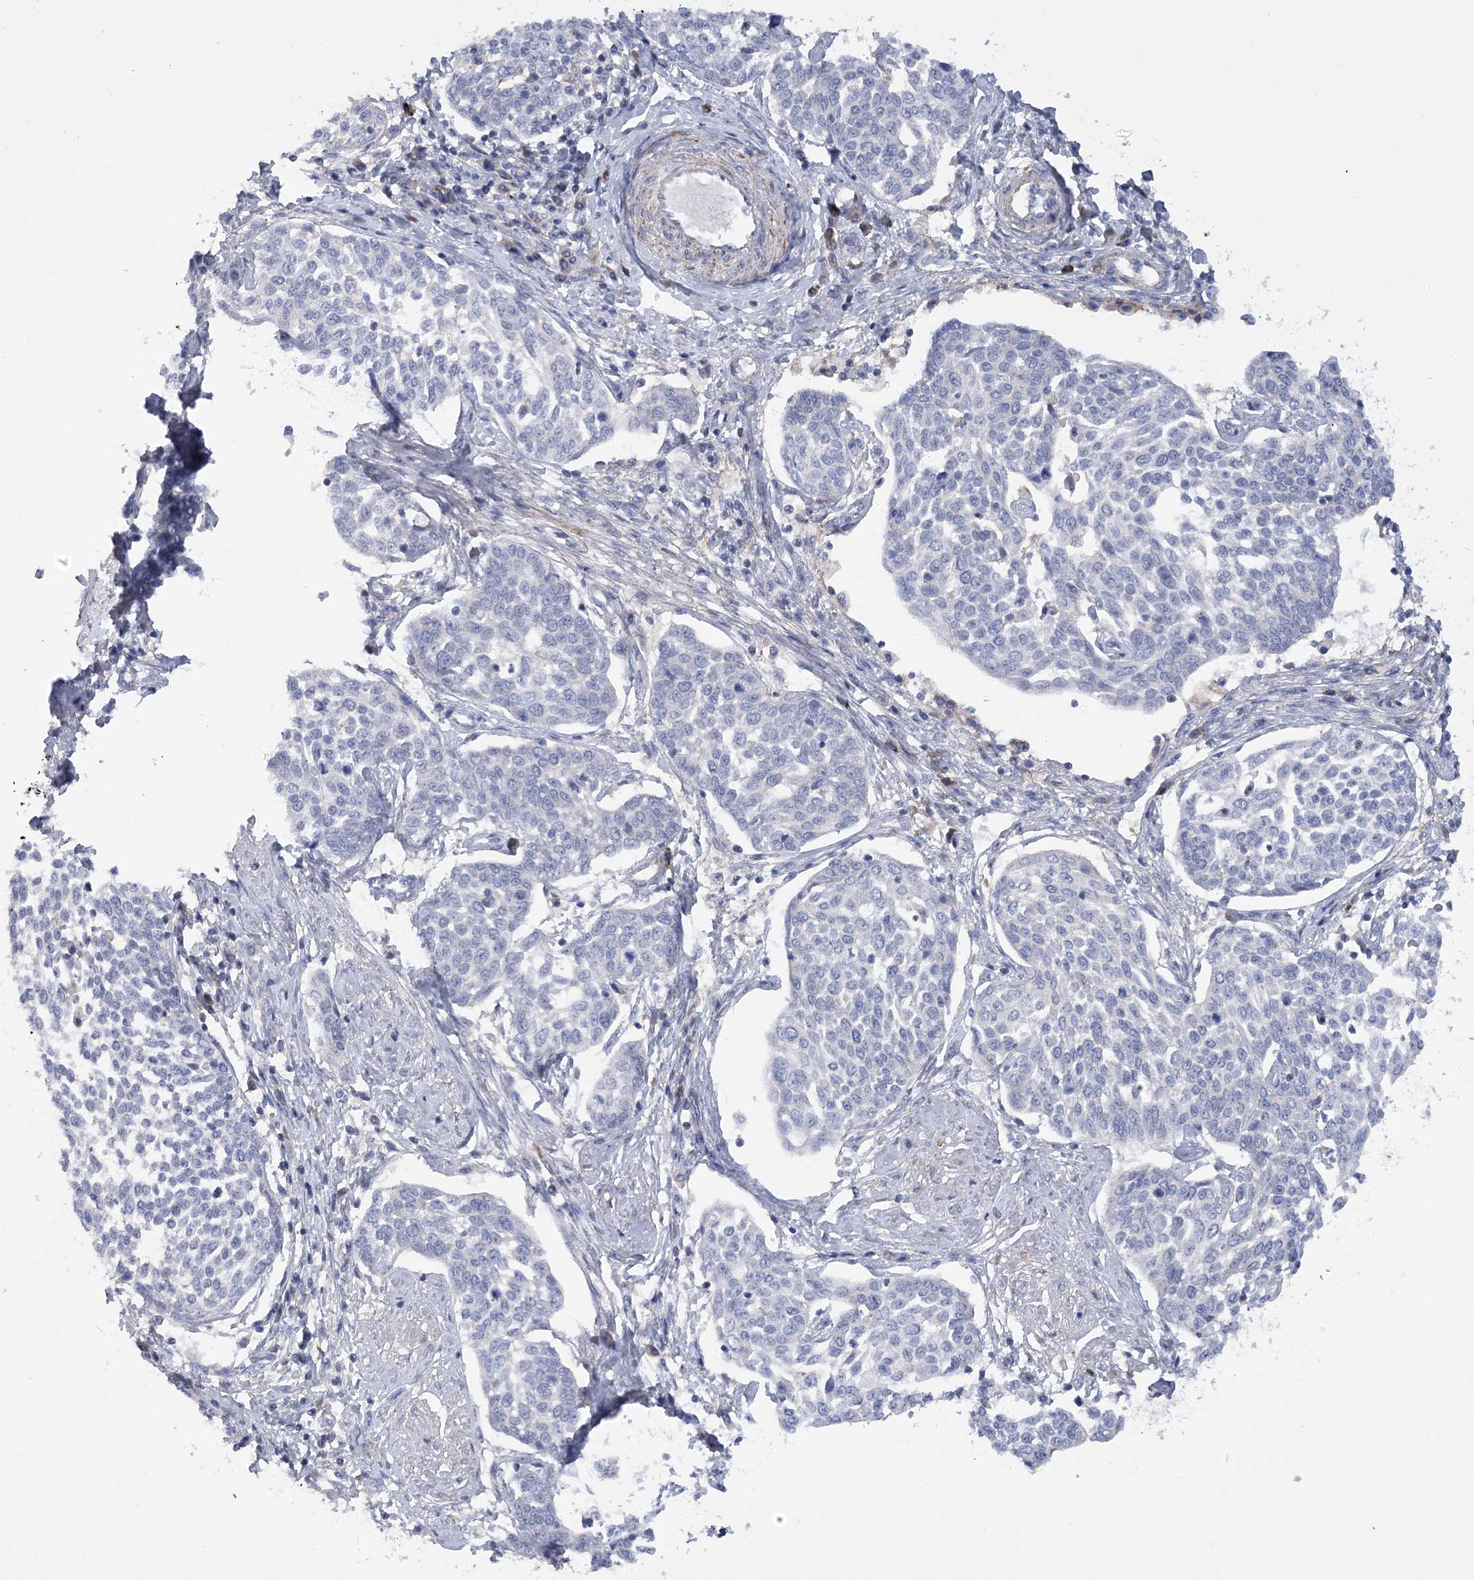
{"staining": {"intensity": "negative", "quantity": "none", "location": "none"}, "tissue": "cervical cancer", "cell_type": "Tumor cells", "image_type": "cancer", "snomed": [{"axis": "morphology", "description": "Squamous cell carcinoma, NOS"}, {"axis": "topography", "description": "Cervix"}], "caption": "Immunohistochemical staining of human cervical cancer demonstrates no significant positivity in tumor cells. (DAB immunohistochemistry visualized using brightfield microscopy, high magnification).", "gene": "ARSJ", "patient": {"sex": "female", "age": 34}}